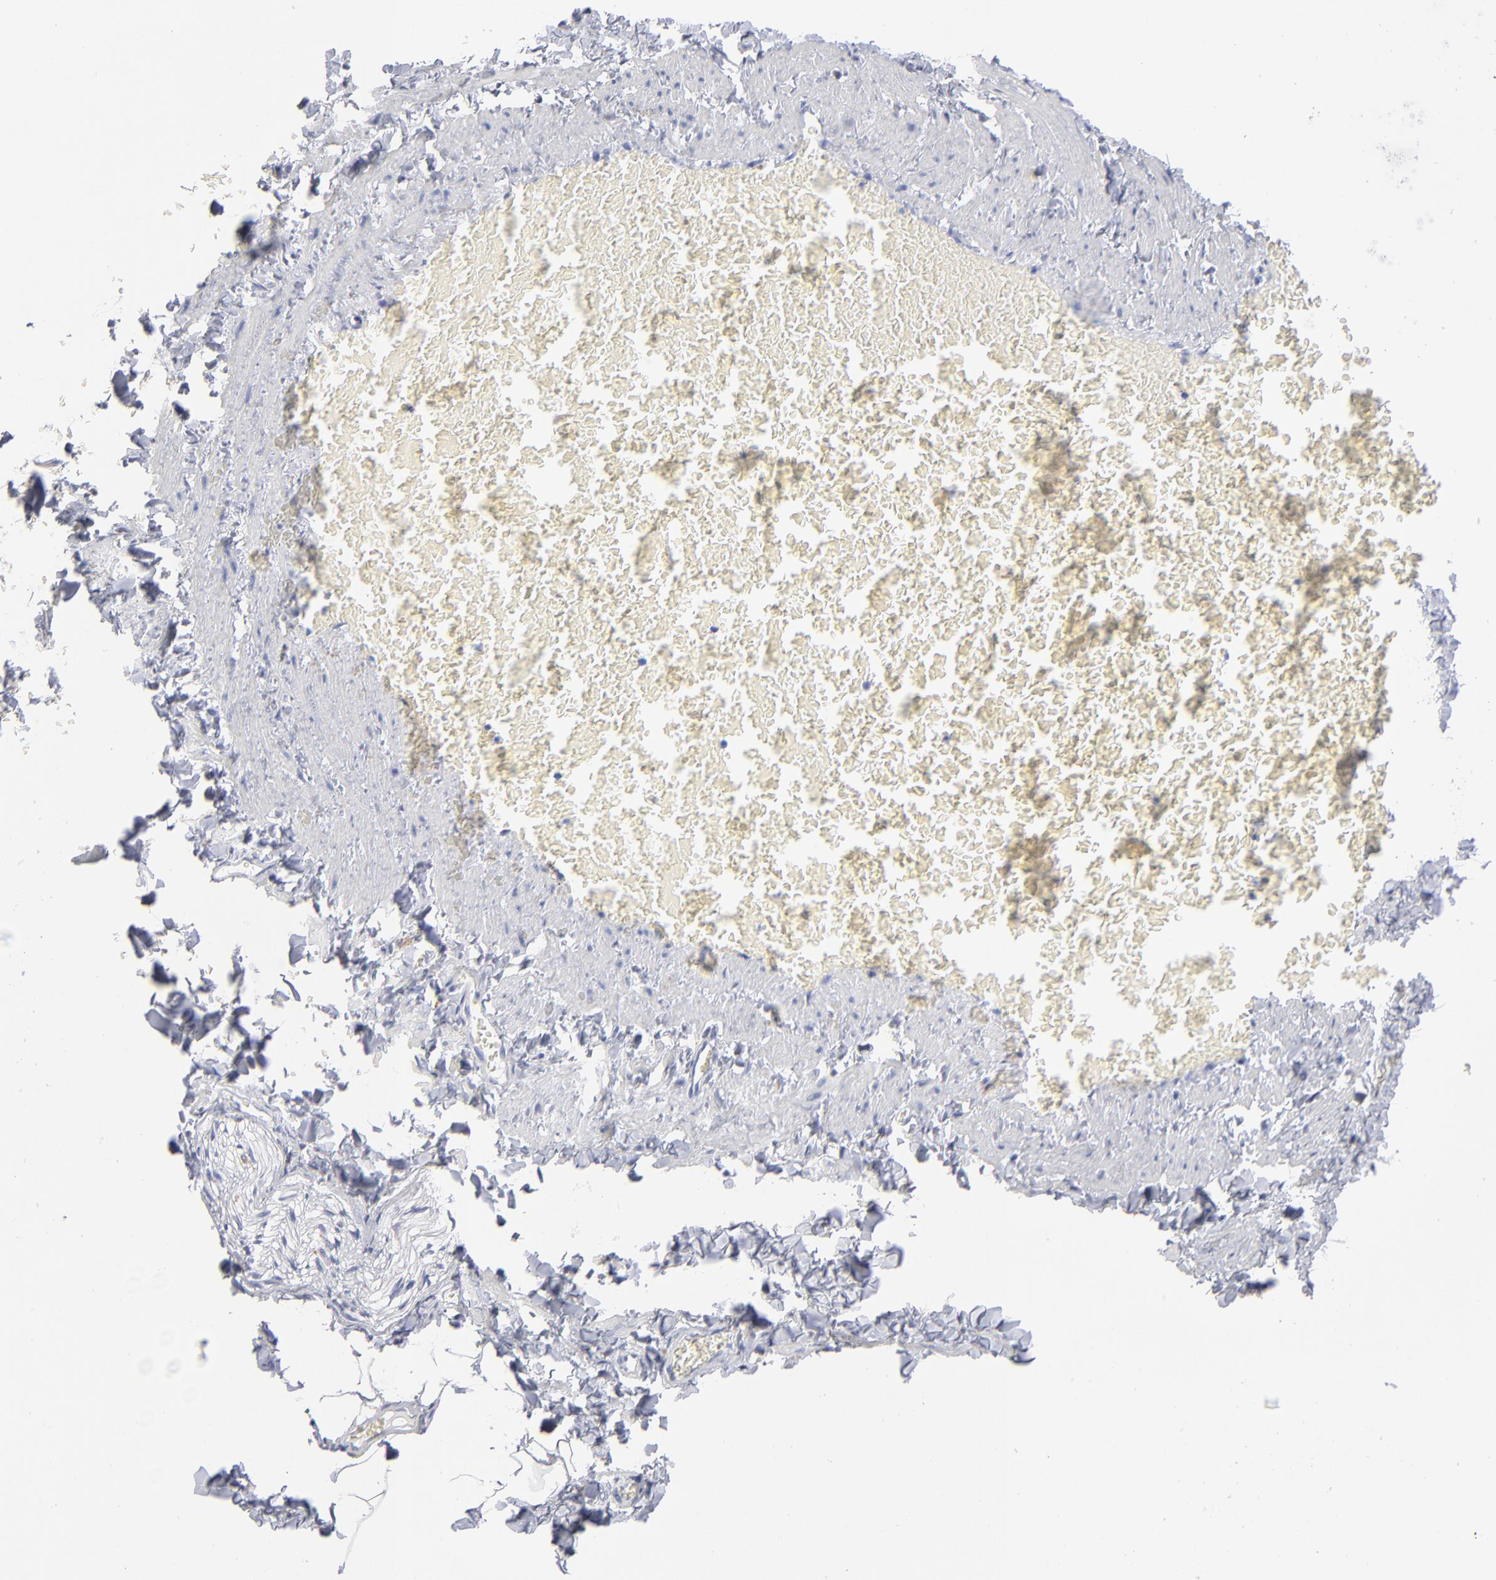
{"staining": {"intensity": "negative", "quantity": "none", "location": "none"}, "tissue": "adipose tissue", "cell_type": "Adipocytes", "image_type": "normal", "snomed": [{"axis": "morphology", "description": "Normal tissue, NOS"}, {"axis": "topography", "description": "Vascular tissue"}], "caption": "An image of human adipose tissue is negative for staining in adipocytes. (Stains: DAB immunohistochemistry (IHC) with hematoxylin counter stain, Microscopy: brightfield microscopy at high magnification).", "gene": "CD180", "patient": {"sex": "male", "age": 41}}